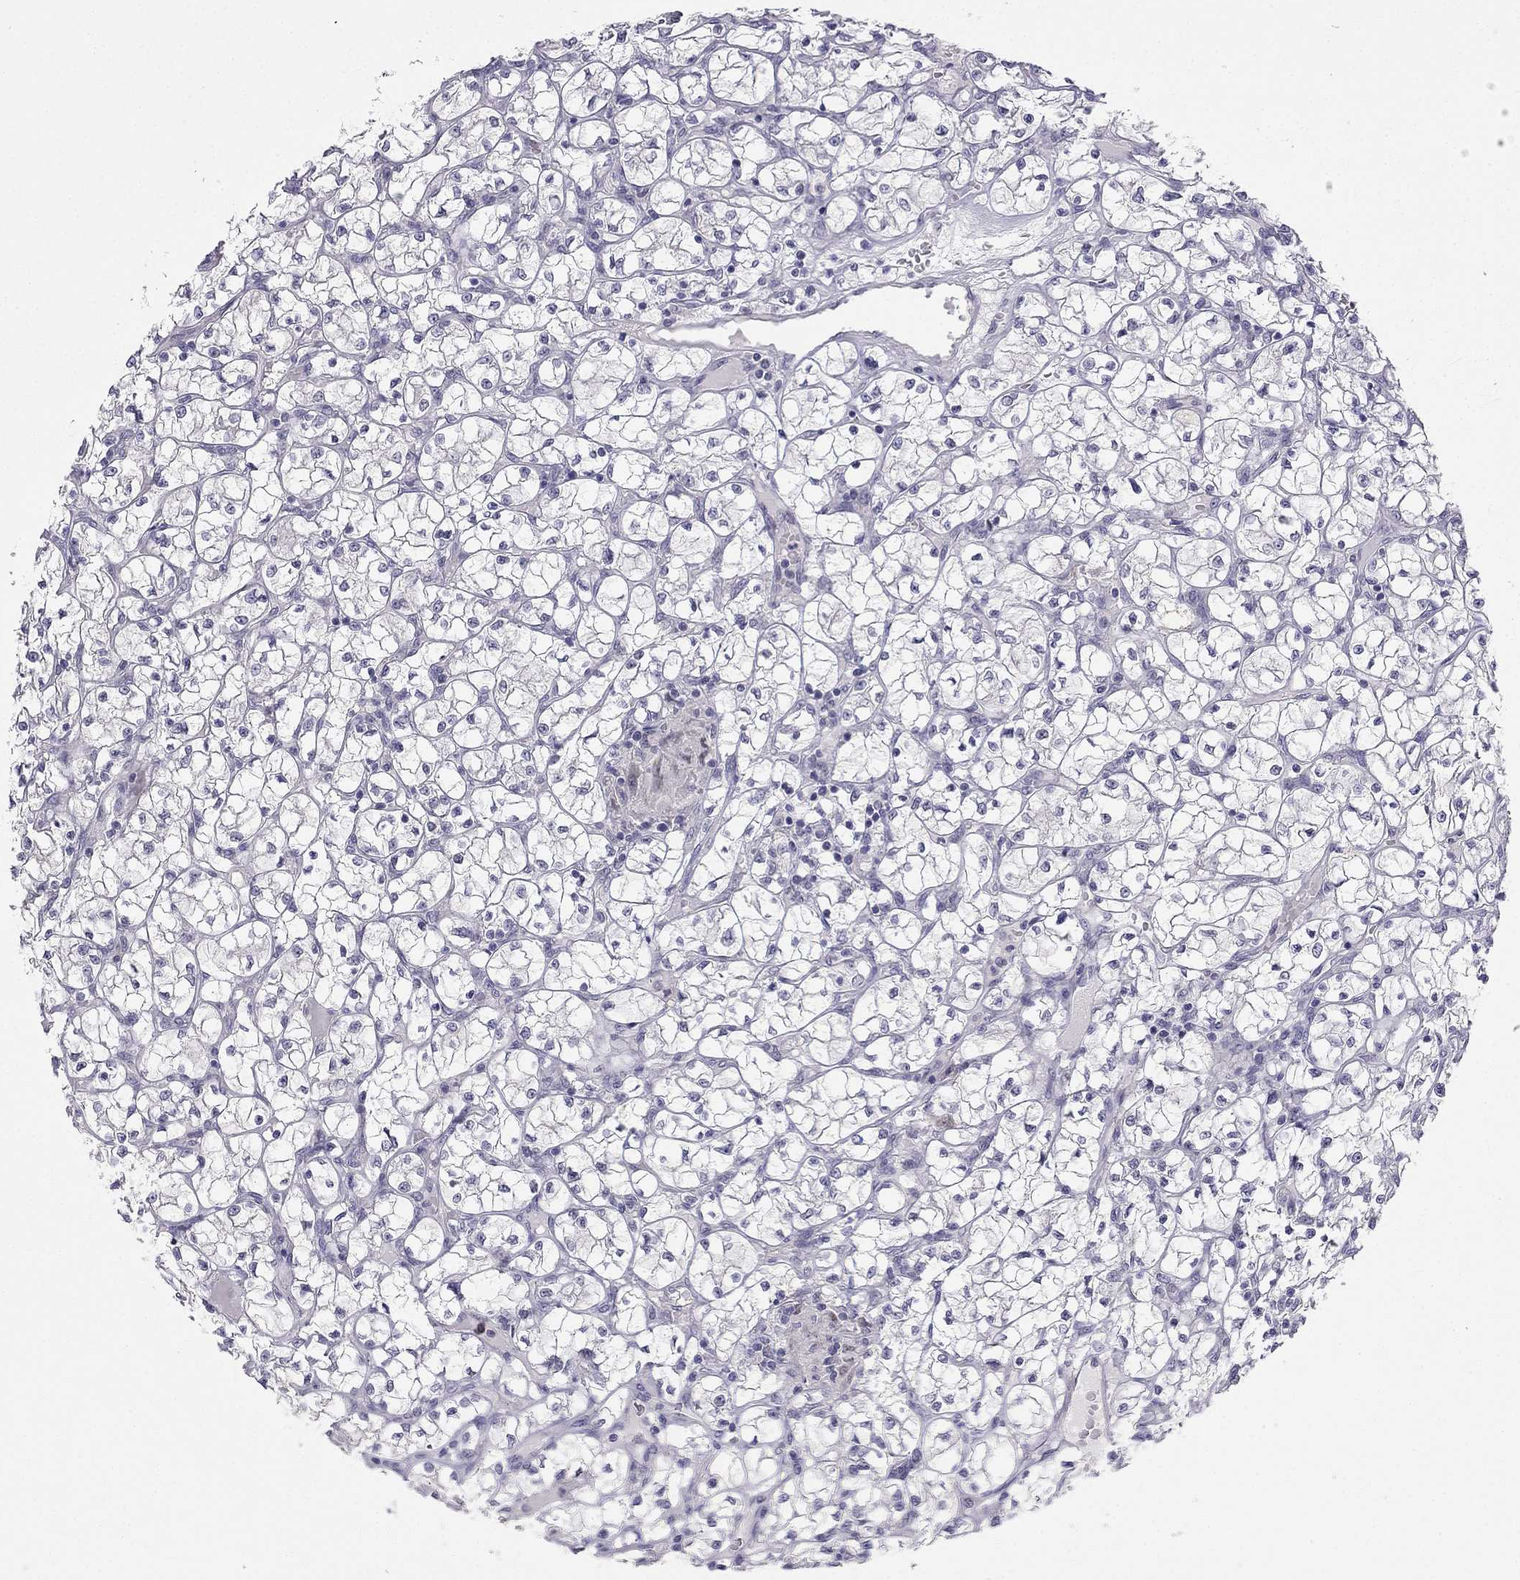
{"staining": {"intensity": "negative", "quantity": "none", "location": "none"}, "tissue": "renal cancer", "cell_type": "Tumor cells", "image_type": "cancer", "snomed": [{"axis": "morphology", "description": "Adenocarcinoma, NOS"}, {"axis": "topography", "description": "Kidney"}], "caption": "High magnification brightfield microscopy of renal adenocarcinoma stained with DAB (3,3'-diaminobenzidine) (brown) and counterstained with hematoxylin (blue): tumor cells show no significant expression. (Brightfield microscopy of DAB (3,3'-diaminobenzidine) immunohistochemistry at high magnification).", "gene": "C16orf89", "patient": {"sex": "female", "age": 64}}